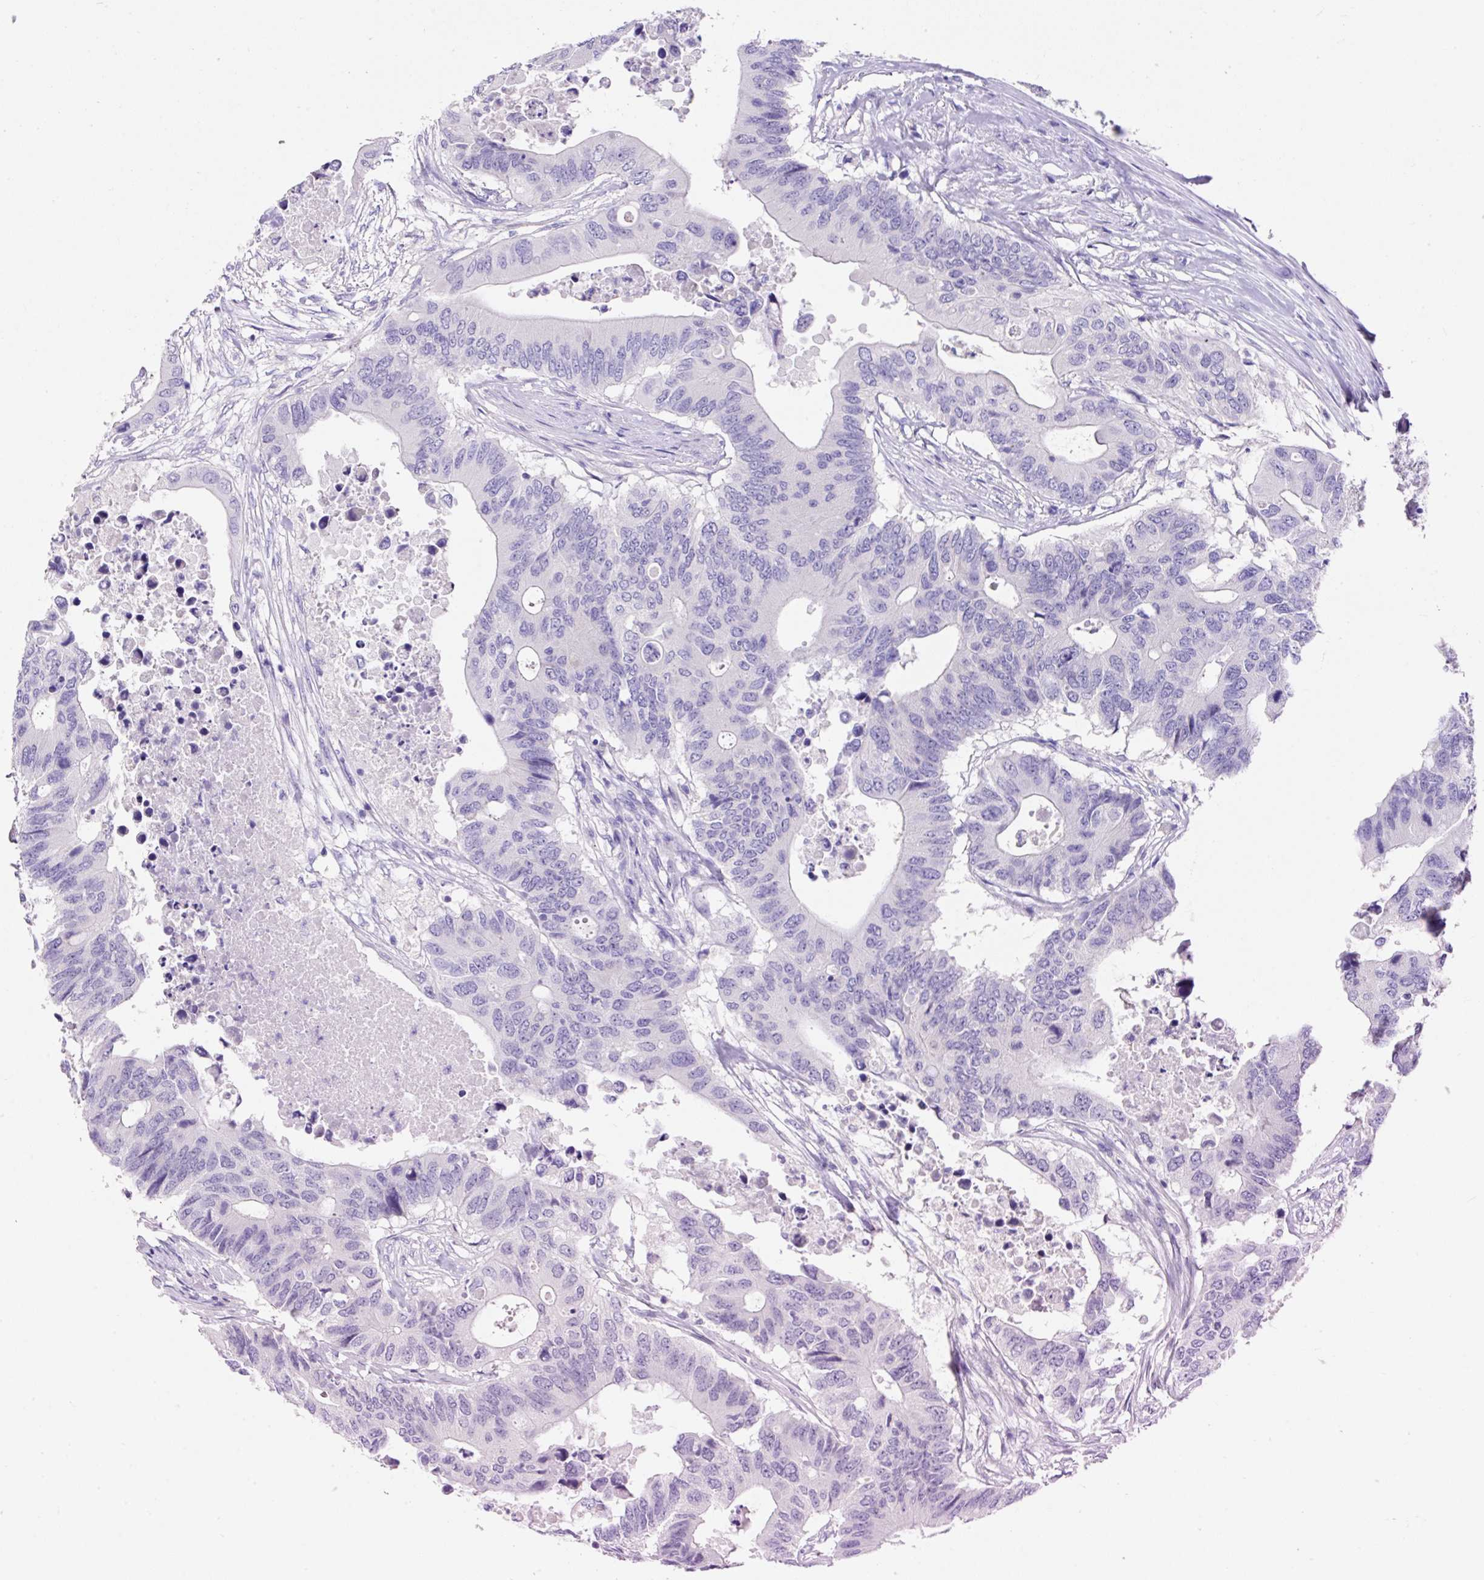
{"staining": {"intensity": "negative", "quantity": "none", "location": "none"}, "tissue": "colorectal cancer", "cell_type": "Tumor cells", "image_type": "cancer", "snomed": [{"axis": "morphology", "description": "Adenocarcinoma, NOS"}, {"axis": "topography", "description": "Colon"}], "caption": "Tumor cells show no significant protein staining in colorectal cancer.", "gene": "SYP", "patient": {"sex": "male", "age": 71}}